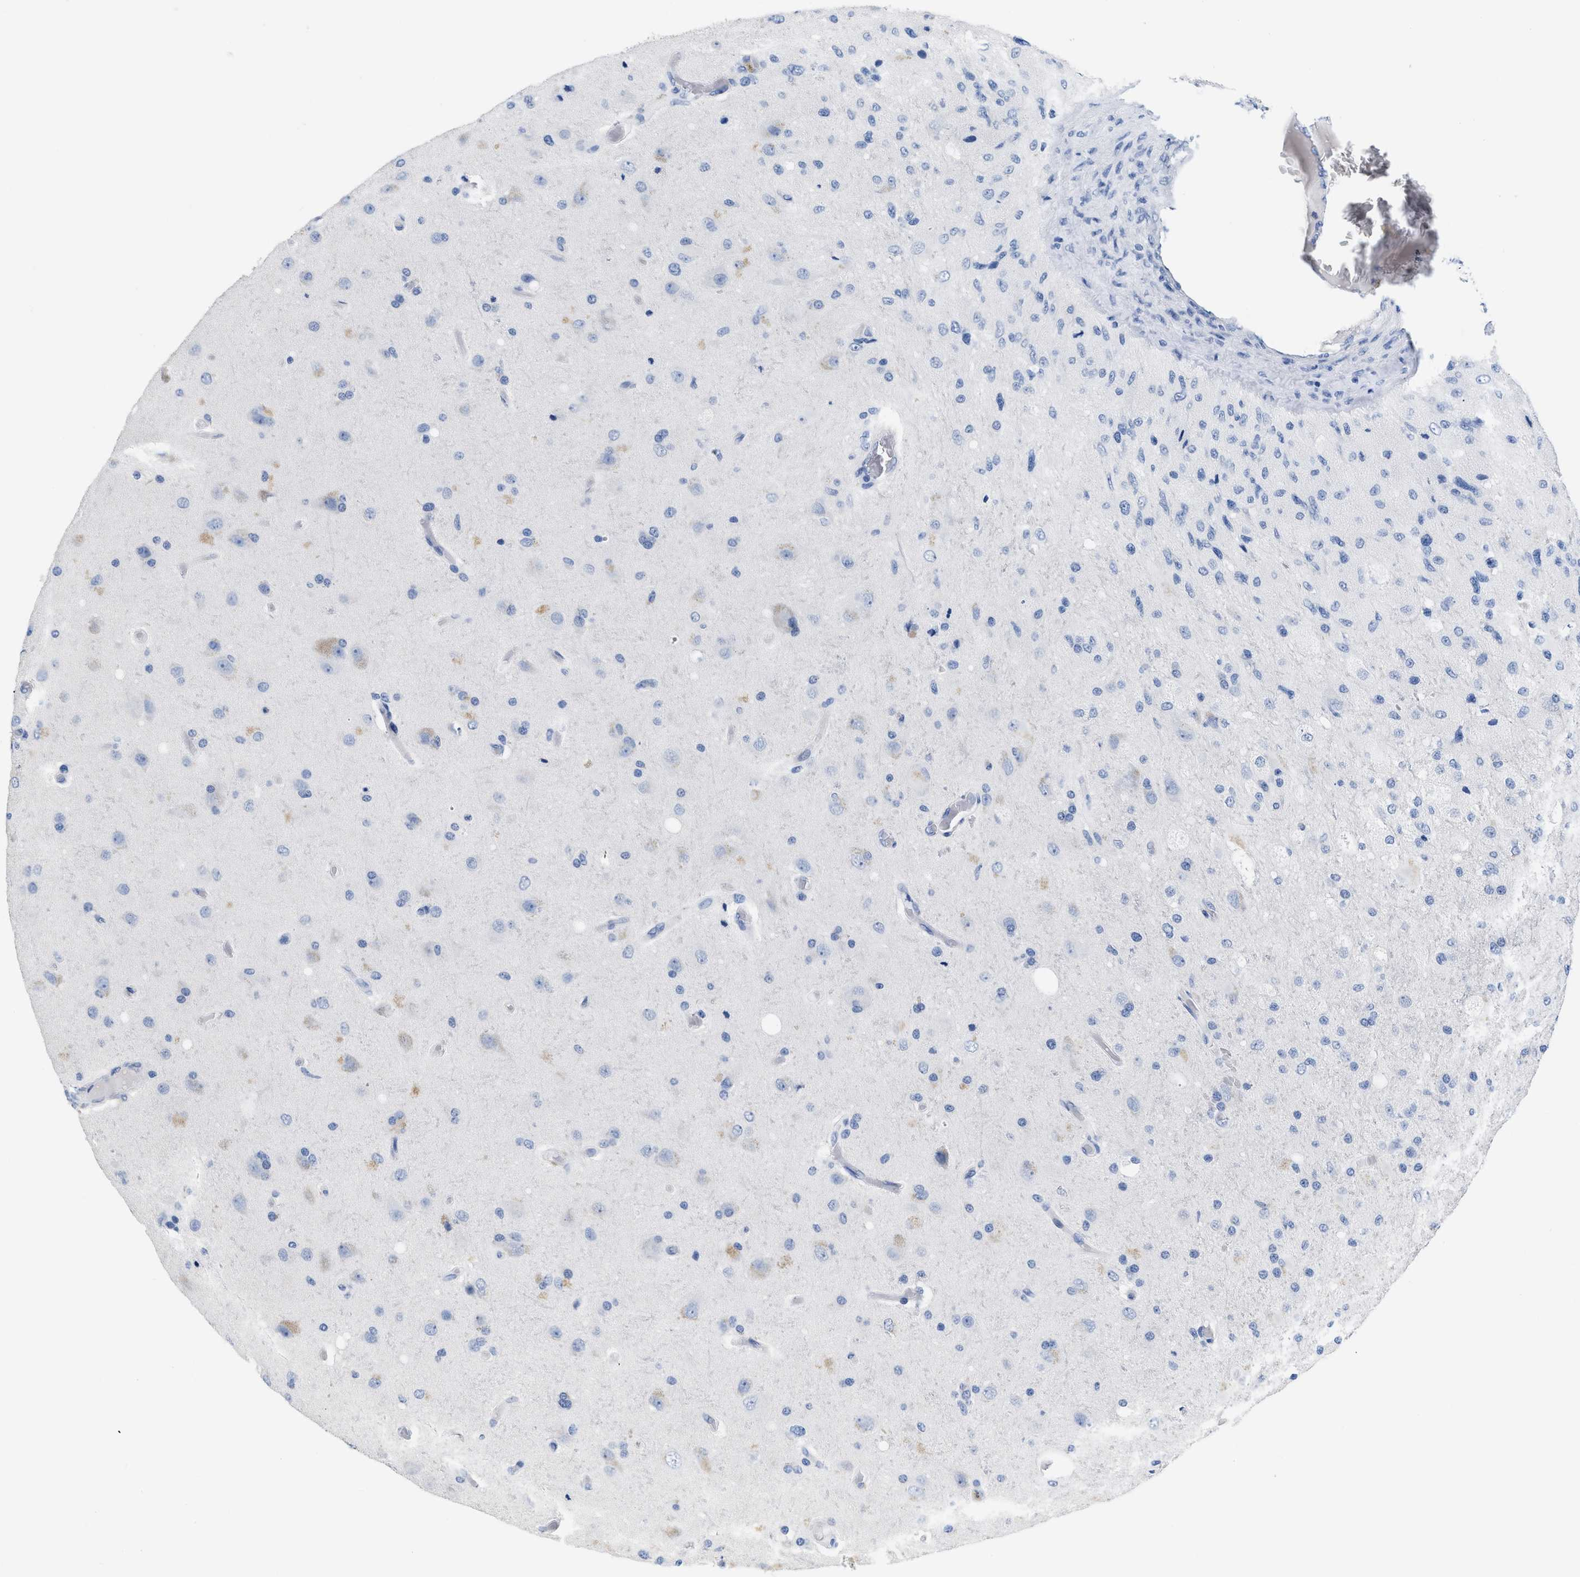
{"staining": {"intensity": "negative", "quantity": "none", "location": "none"}, "tissue": "glioma", "cell_type": "Tumor cells", "image_type": "cancer", "snomed": [{"axis": "morphology", "description": "Normal tissue, NOS"}, {"axis": "morphology", "description": "Glioma, malignant, High grade"}, {"axis": "topography", "description": "Cerebral cortex"}], "caption": "Glioma was stained to show a protein in brown. There is no significant staining in tumor cells.", "gene": "CR1", "patient": {"sex": "male", "age": 77}}